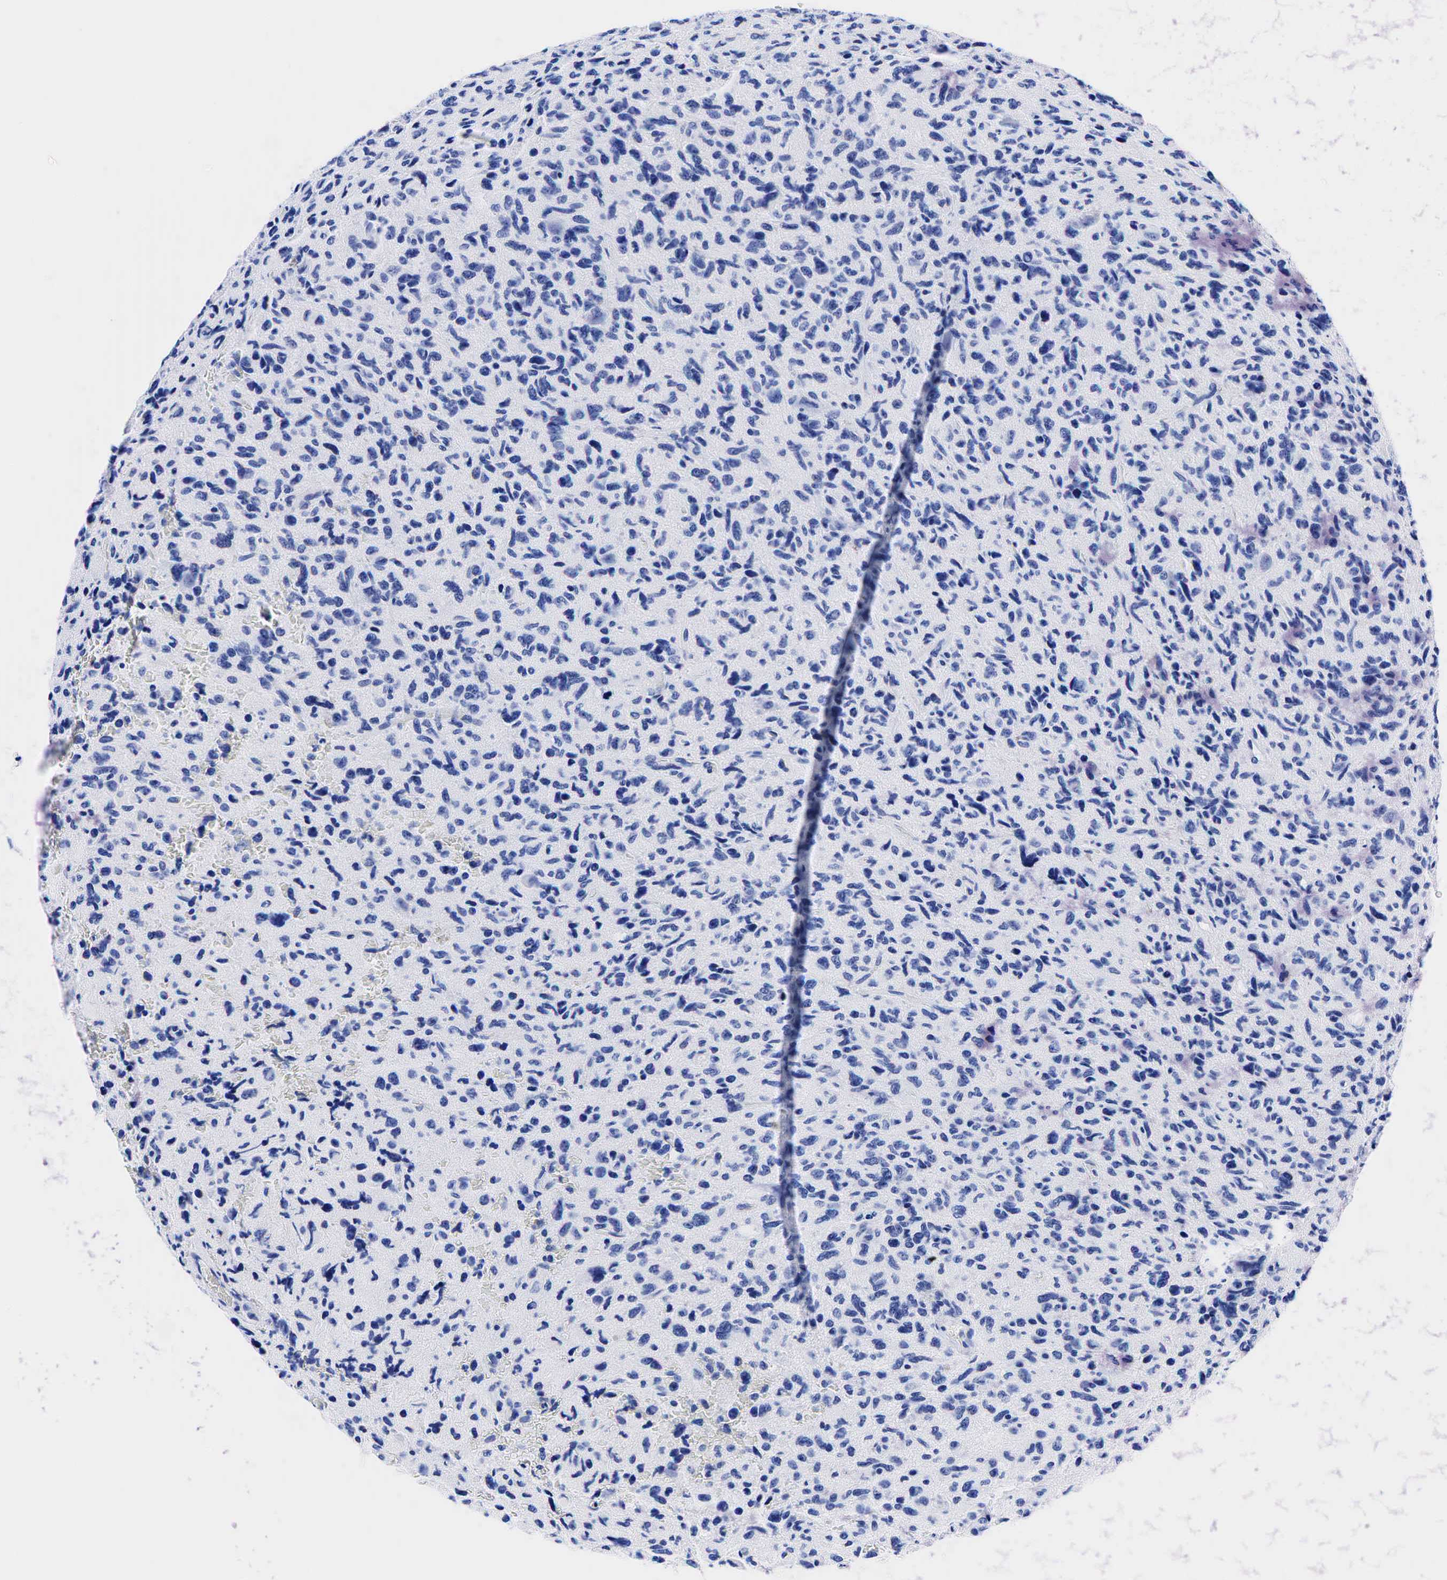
{"staining": {"intensity": "negative", "quantity": "none", "location": "none"}, "tissue": "glioma", "cell_type": "Tumor cells", "image_type": "cancer", "snomed": [{"axis": "morphology", "description": "Glioma, malignant, High grade"}, {"axis": "topography", "description": "Brain"}], "caption": "Image shows no significant protein expression in tumor cells of glioma. (DAB (3,3'-diaminobenzidine) IHC visualized using brightfield microscopy, high magnification).", "gene": "KRT19", "patient": {"sex": "female", "age": 60}}